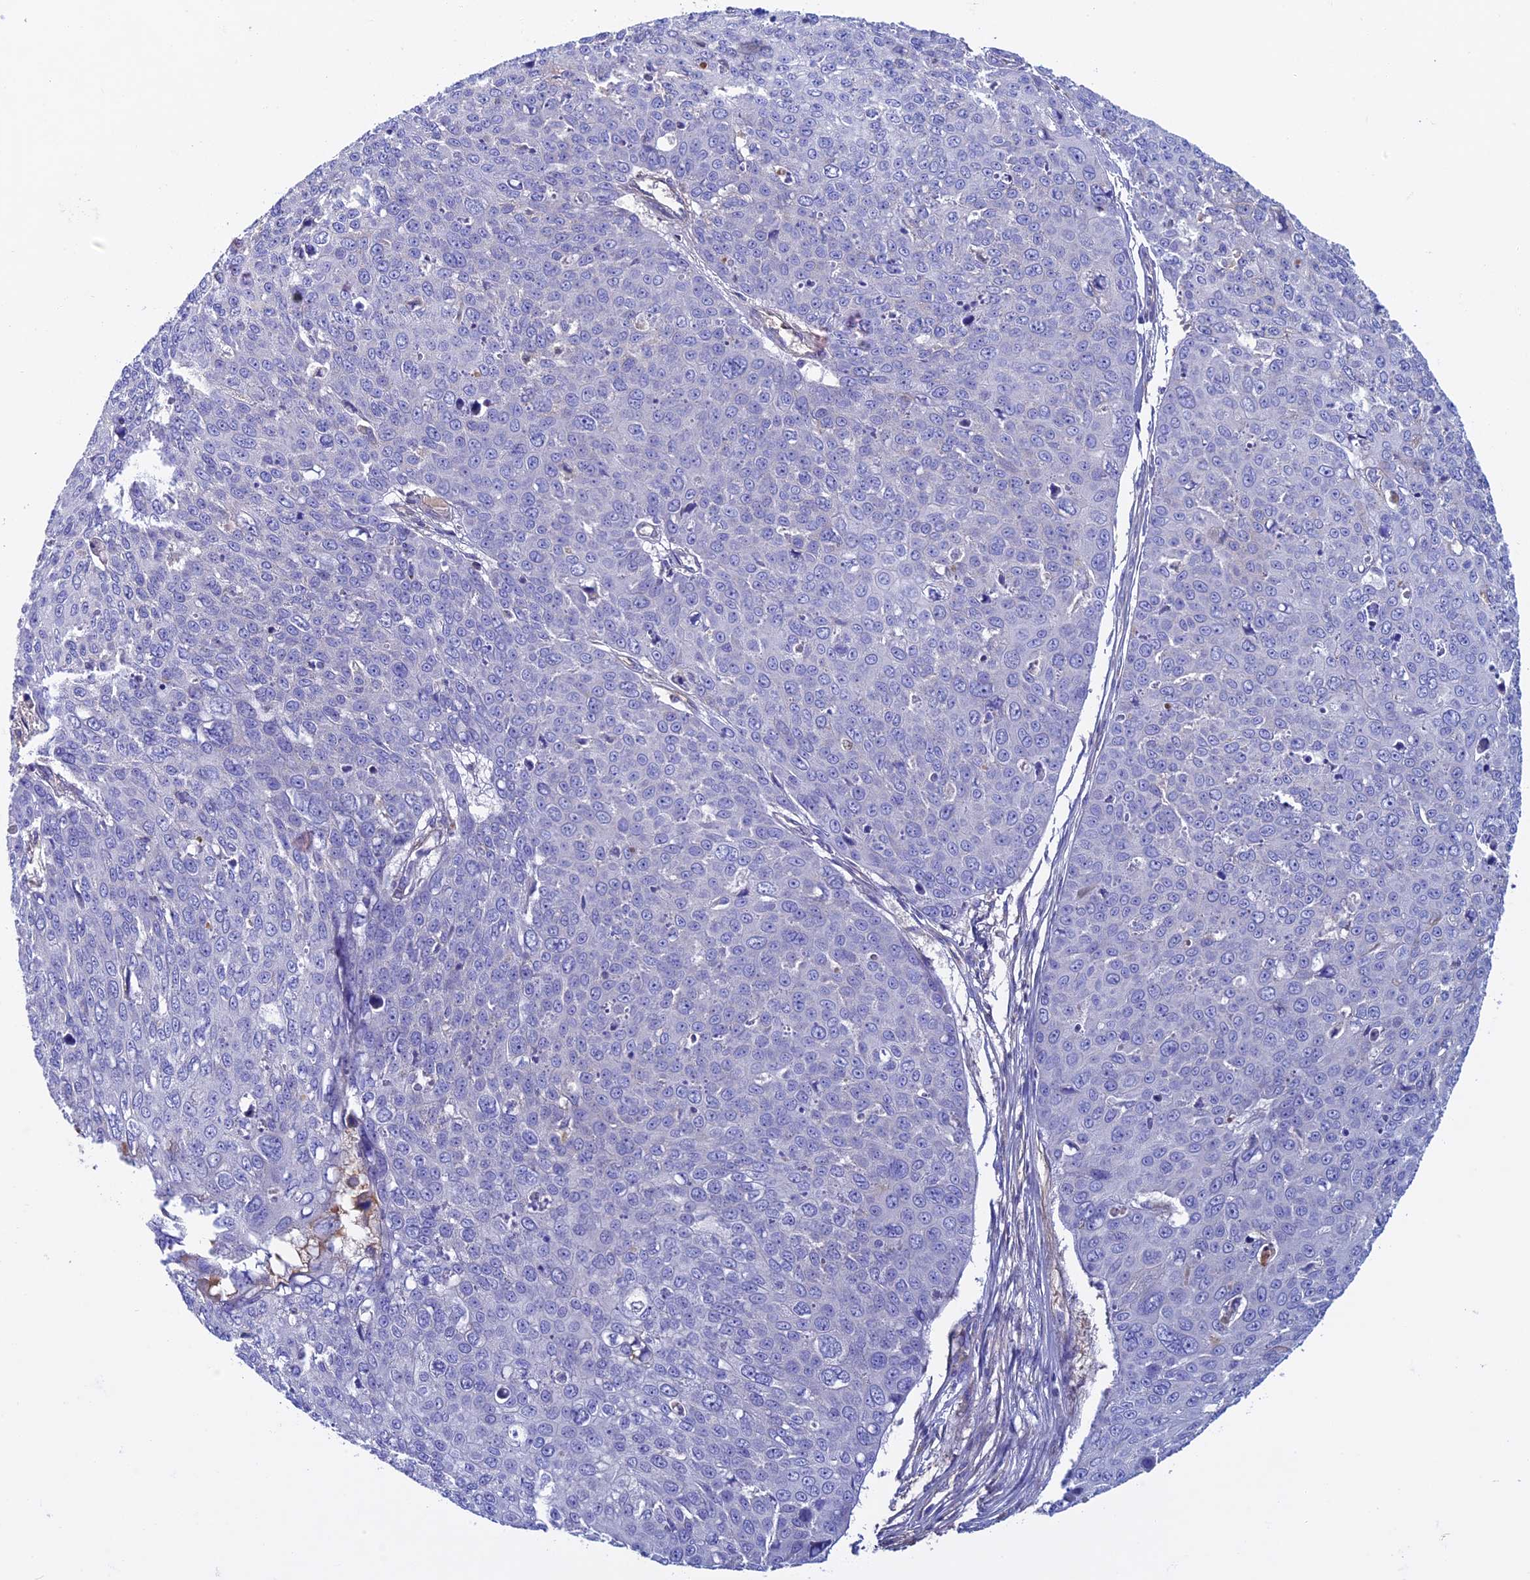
{"staining": {"intensity": "negative", "quantity": "none", "location": "none"}, "tissue": "skin cancer", "cell_type": "Tumor cells", "image_type": "cancer", "snomed": [{"axis": "morphology", "description": "Squamous cell carcinoma, NOS"}, {"axis": "topography", "description": "Skin"}], "caption": "IHC micrograph of neoplastic tissue: skin cancer (squamous cell carcinoma) stained with DAB exhibits no significant protein staining in tumor cells.", "gene": "SLC15A5", "patient": {"sex": "male", "age": 71}}